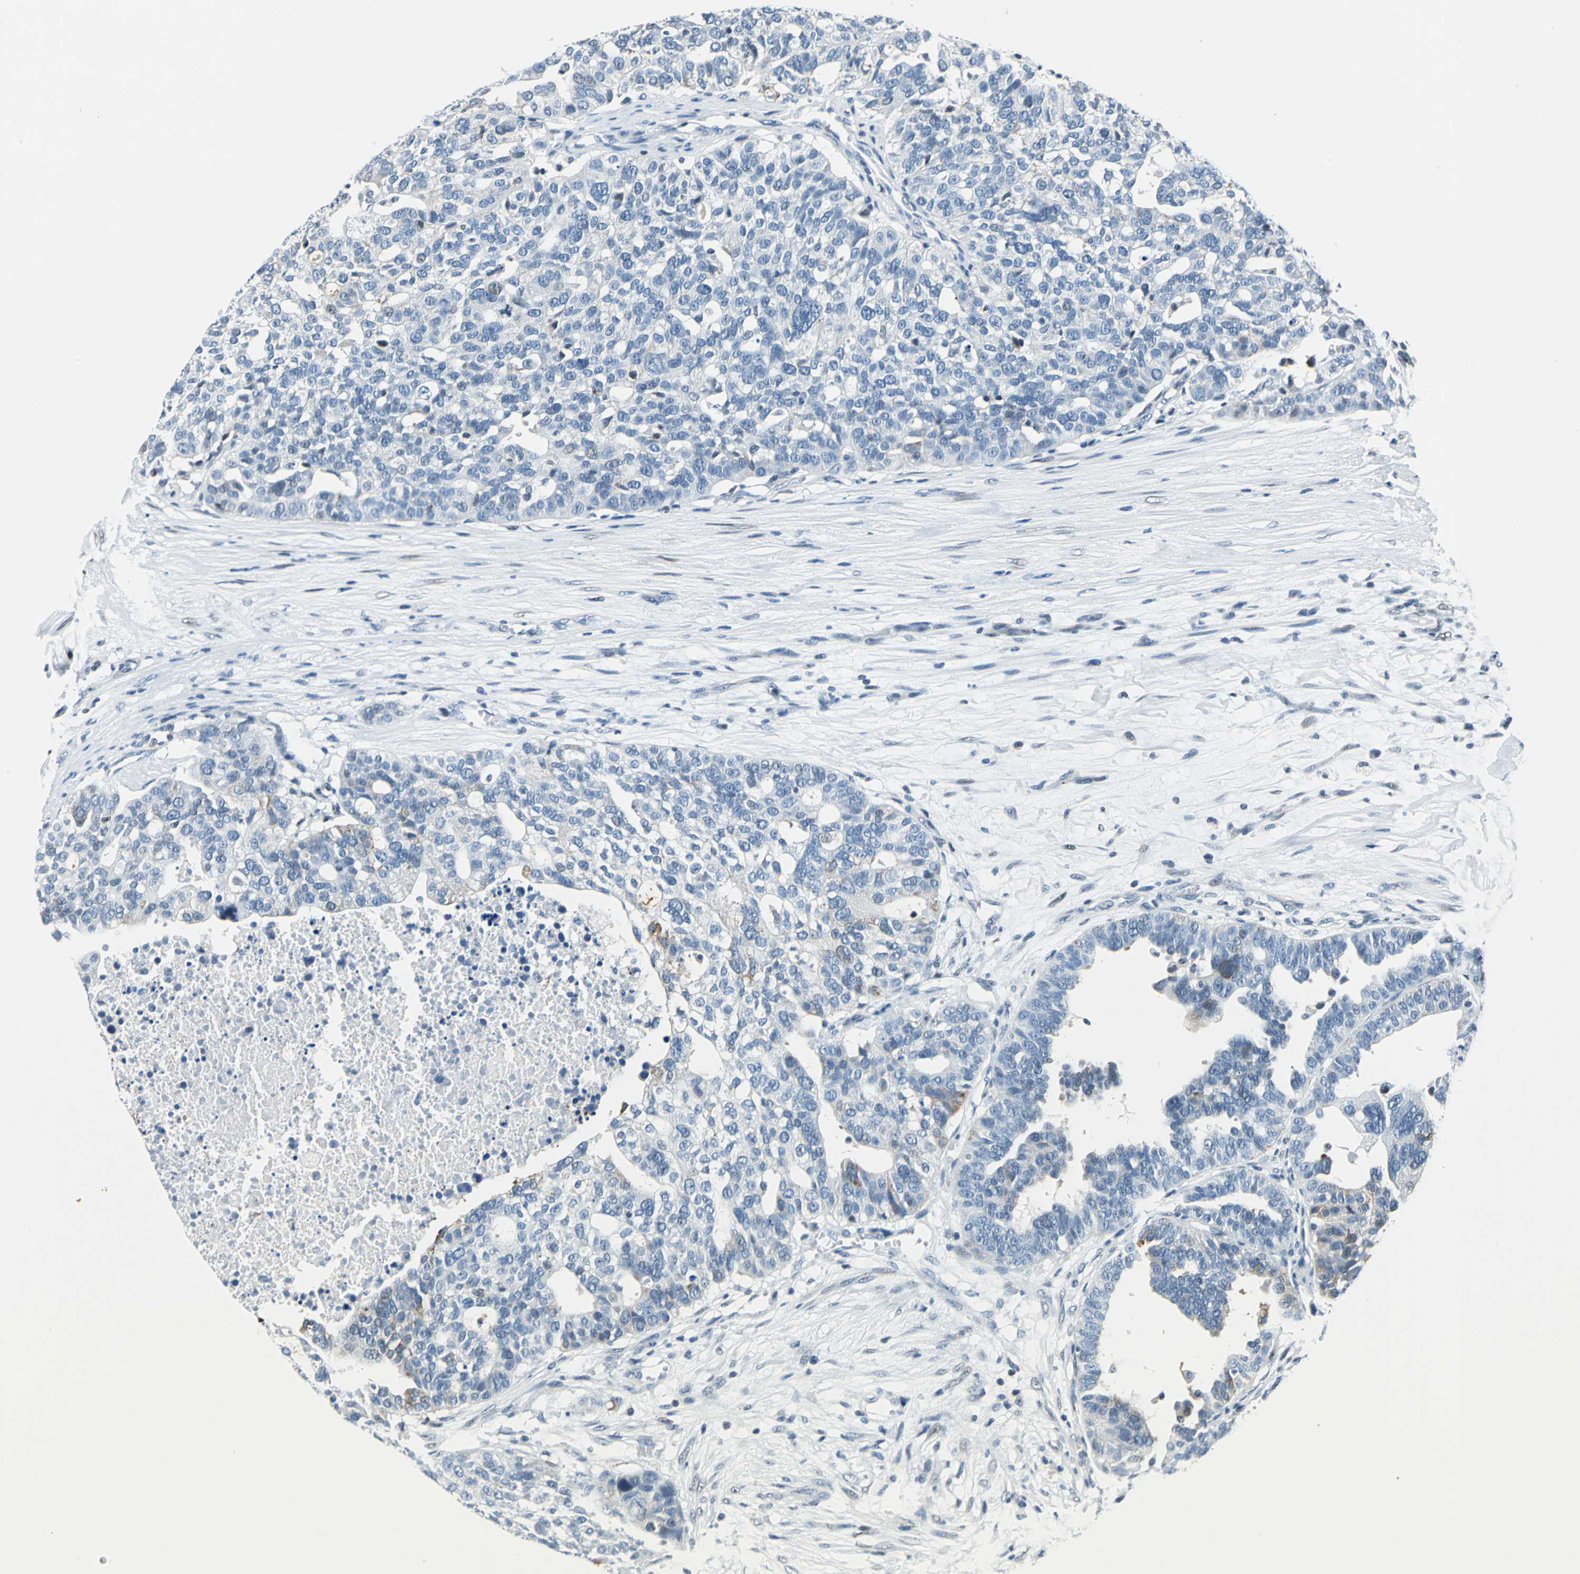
{"staining": {"intensity": "negative", "quantity": "none", "location": "none"}, "tissue": "ovarian cancer", "cell_type": "Tumor cells", "image_type": "cancer", "snomed": [{"axis": "morphology", "description": "Cystadenocarcinoma, serous, NOS"}, {"axis": "topography", "description": "Ovary"}], "caption": "This is a image of IHC staining of serous cystadenocarcinoma (ovarian), which shows no positivity in tumor cells.", "gene": "HCFC2", "patient": {"sex": "female", "age": 59}}